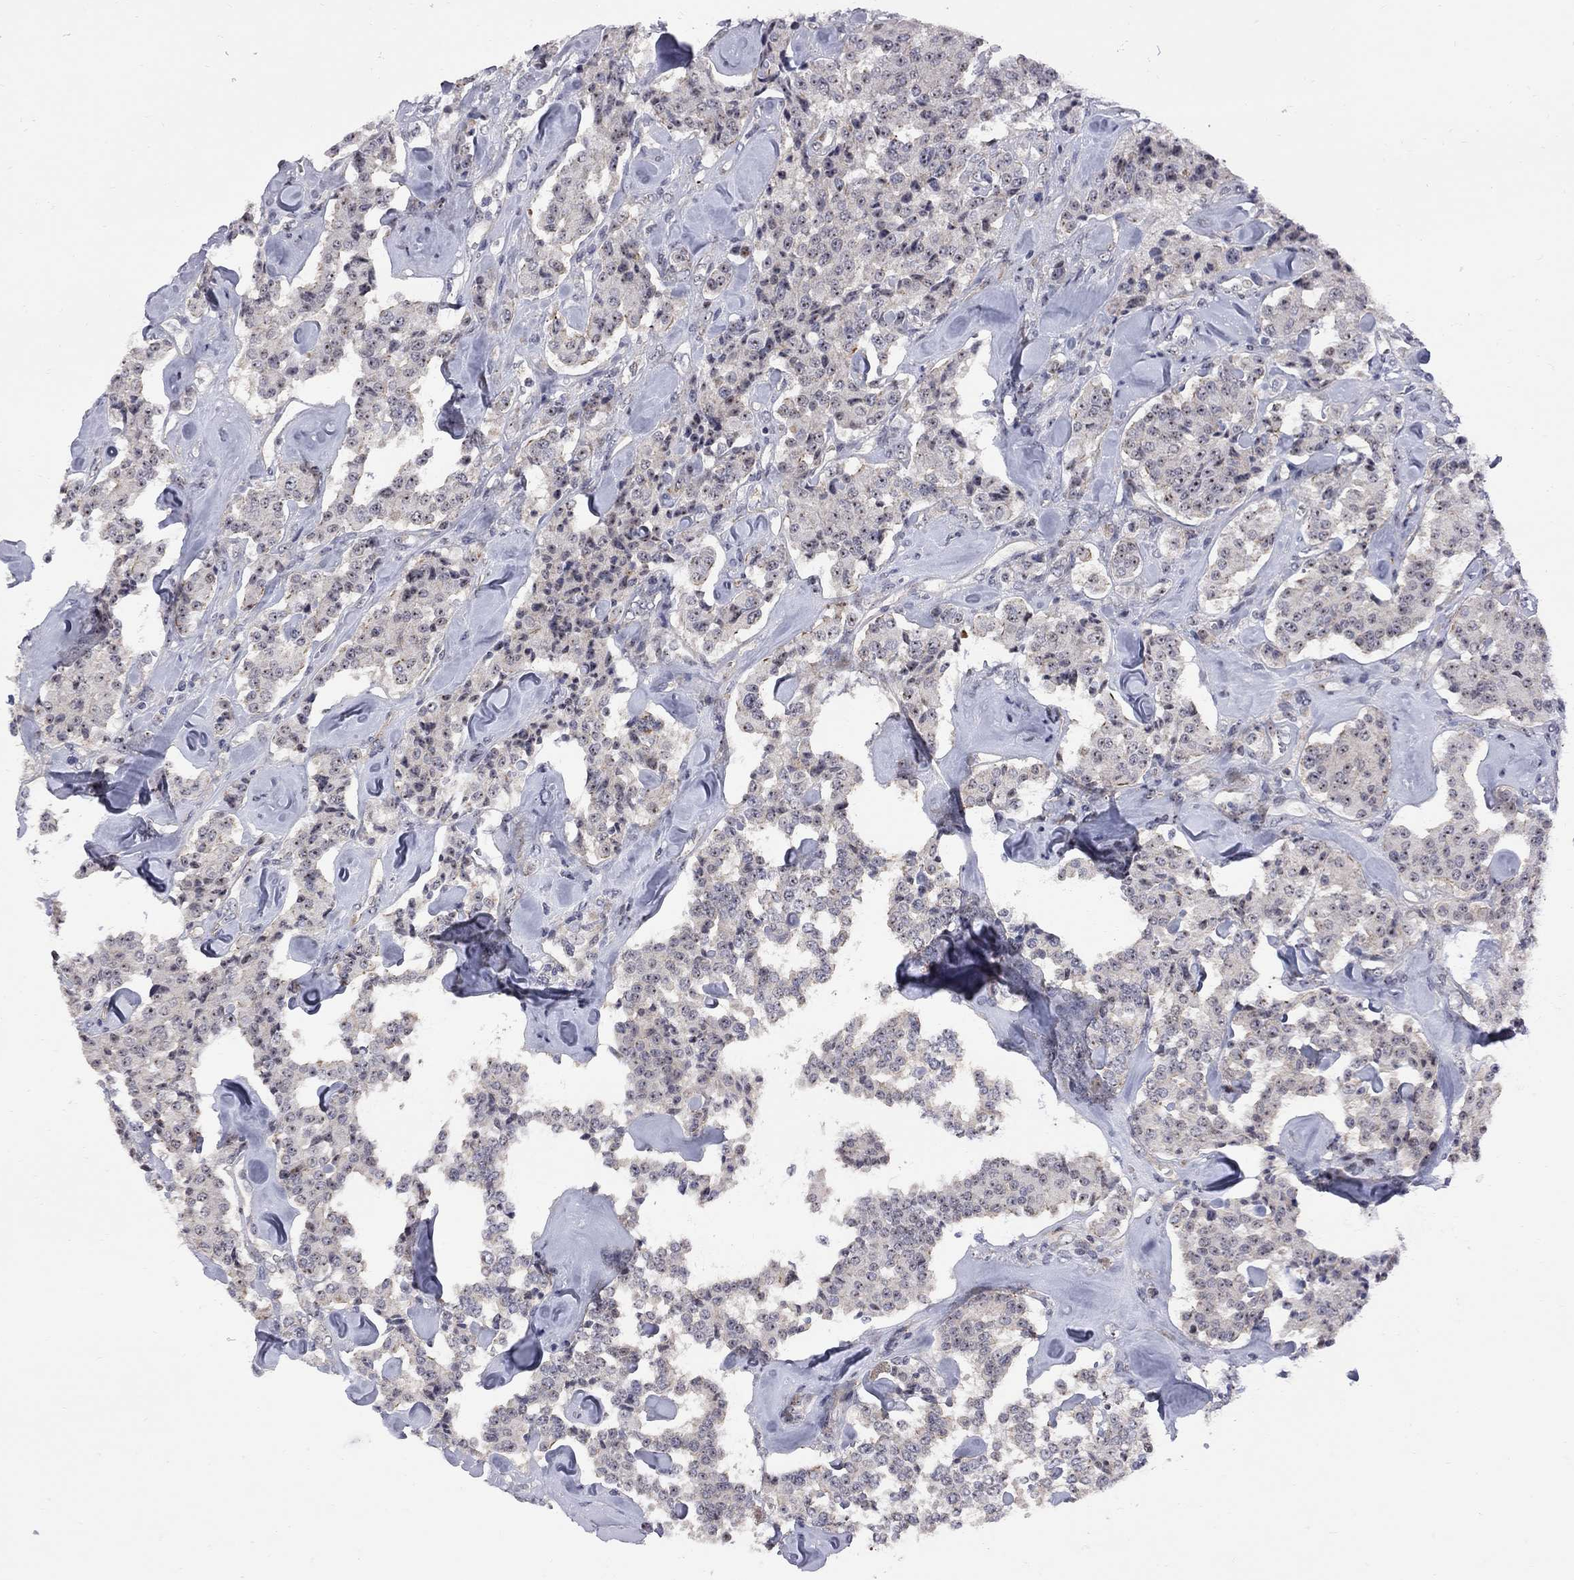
{"staining": {"intensity": "moderate", "quantity": "25%-75%", "location": "nuclear"}, "tissue": "carcinoid", "cell_type": "Tumor cells", "image_type": "cancer", "snomed": [{"axis": "morphology", "description": "Carcinoid, malignant, NOS"}, {"axis": "topography", "description": "Pancreas"}], "caption": "Moderate nuclear positivity for a protein is appreciated in about 25%-75% of tumor cells of carcinoid using immunohistochemistry (IHC).", "gene": "DHX33", "patient": {"sex": "male", "age": 41}}